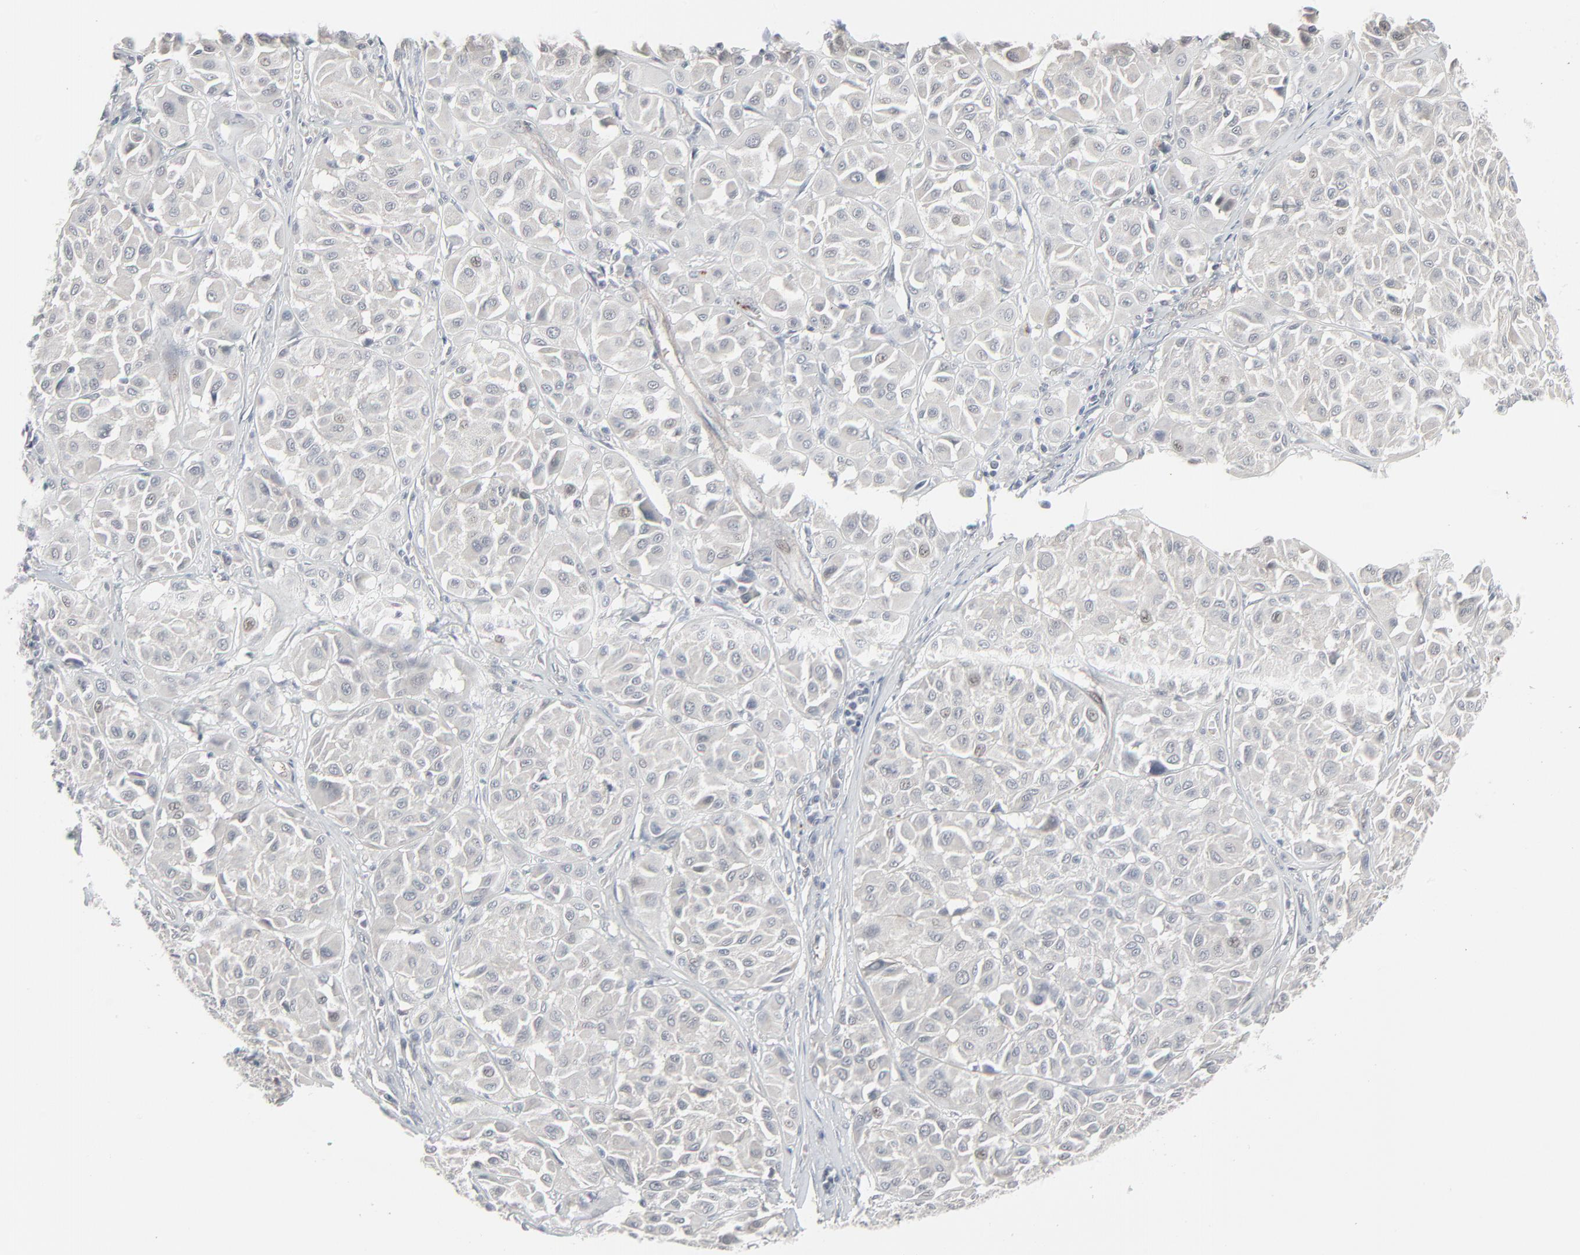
{"staining": {"intensity": "negative", "quantity": "none", "location": "none"}, "tissue": "melanoma", "cell_type": "Tumor cells", "image_type": "cancer", "snomed": [{"axis": "morphology", "description": "Malignant melanoma, Metastatic site"}, {"axis": "topography", "description": "Soft tissue"}], "caption": "DAB immunohistochemical staining of human malignant melanoma (metastatic site) demonstrates no significant positivity in tumor cells. (Brightfield microscopy of DAB IHC at high magnification).", "gene": "NEUROD1", "patient": {"sex": "male", "age": 41}}